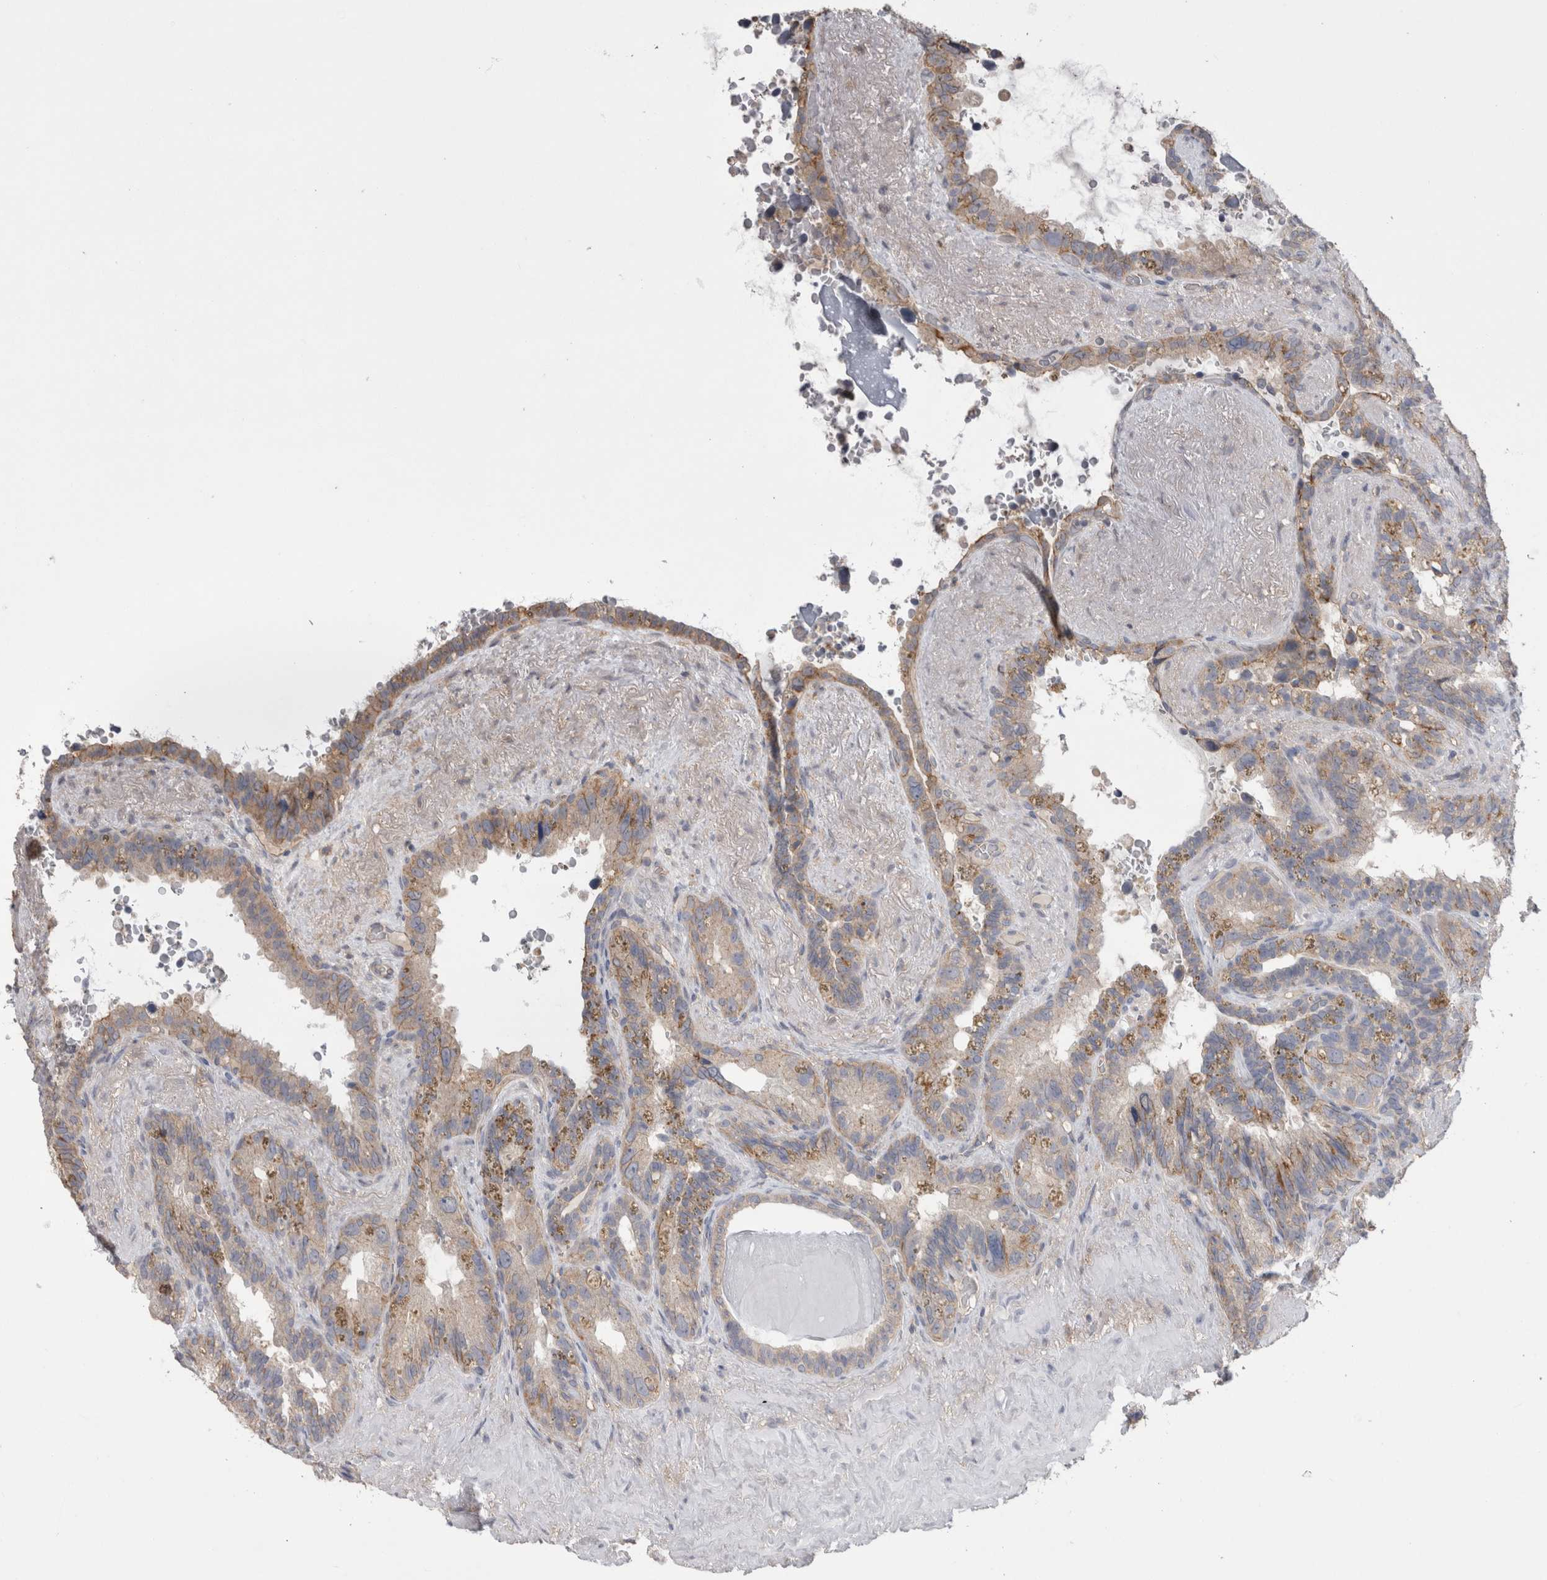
{"staining": {"intensity": "moderate", "quantity": "<25%", "location": "cytoplasmic/membranous"}, "tissue": "seminal vesicle", "cell_type": "Glandular cells", "image_type": "normal", "snomed": [{"axis": "morphology", "description": "Normal tissue, NOS"}, {"axis": "topography", "description": "Seminal veicle"}], "caption": "High-power microscopy captured an IHC image of benign seminal vesicle, revealing moderate cytoplasmic/membranous staining in approximately <25% of glandular cells.", "gene": "NECTIN2", "patient": {"sex": "male", "age": 80}}